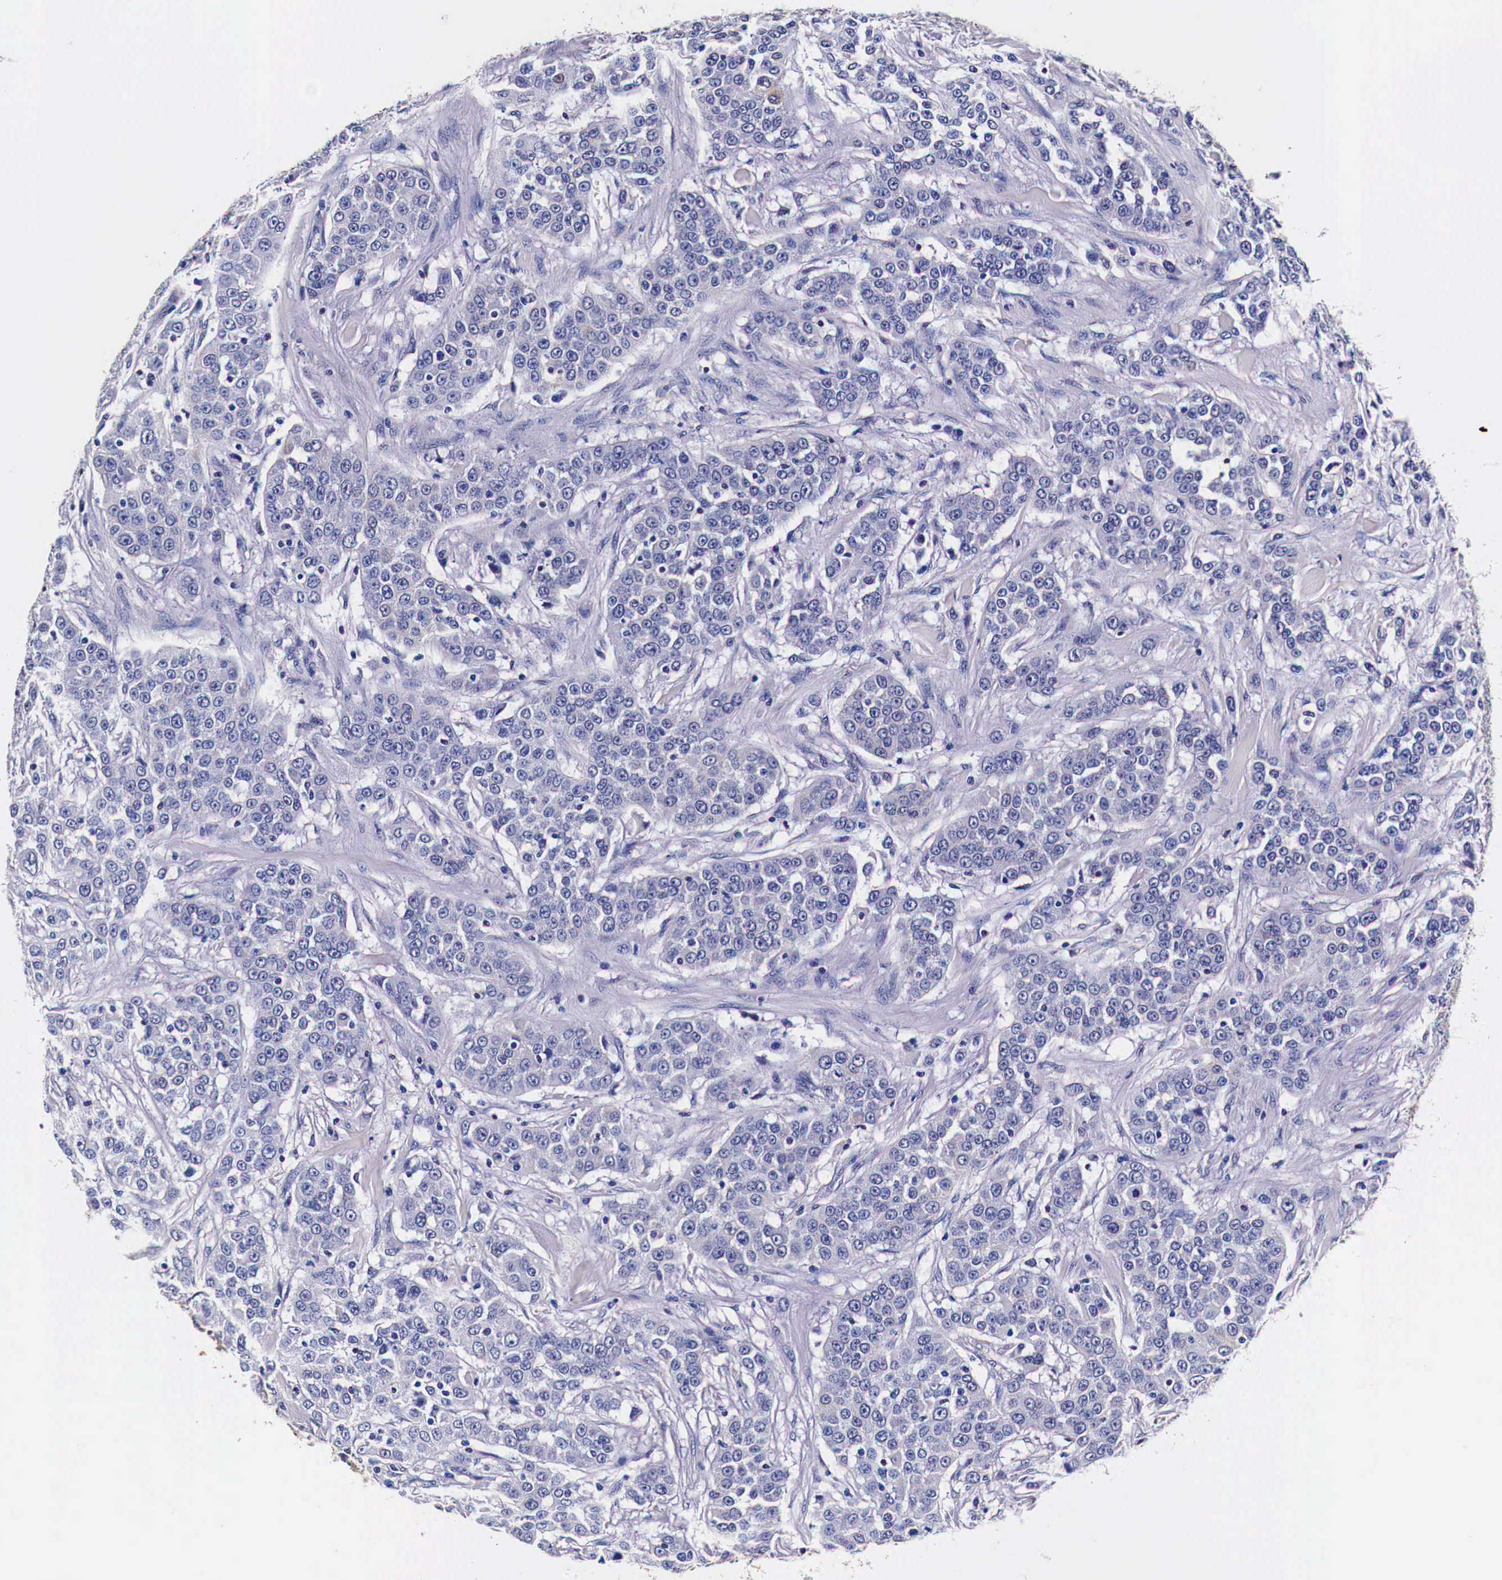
{"staining": {"intensity": "negative", "quantity": "none", "location": "none"}, "tissue": "urothelial cancer", "cell_type": "Tumor cells", "image_type": "cancer", "snomed": [{"axis": "morphology", "description": "Urothelial carcinoma, High grade"}, {"axis": "topography", "description": "Urinary bladder"}], "caption": "This is a micrograph of immunohistochemistry (IHC) staining of high-grade urothelial carcinoma, which shows no staining in tumor cells.", "gene": "HSPB1", "patient": {"sex": "female", "age": 80}}